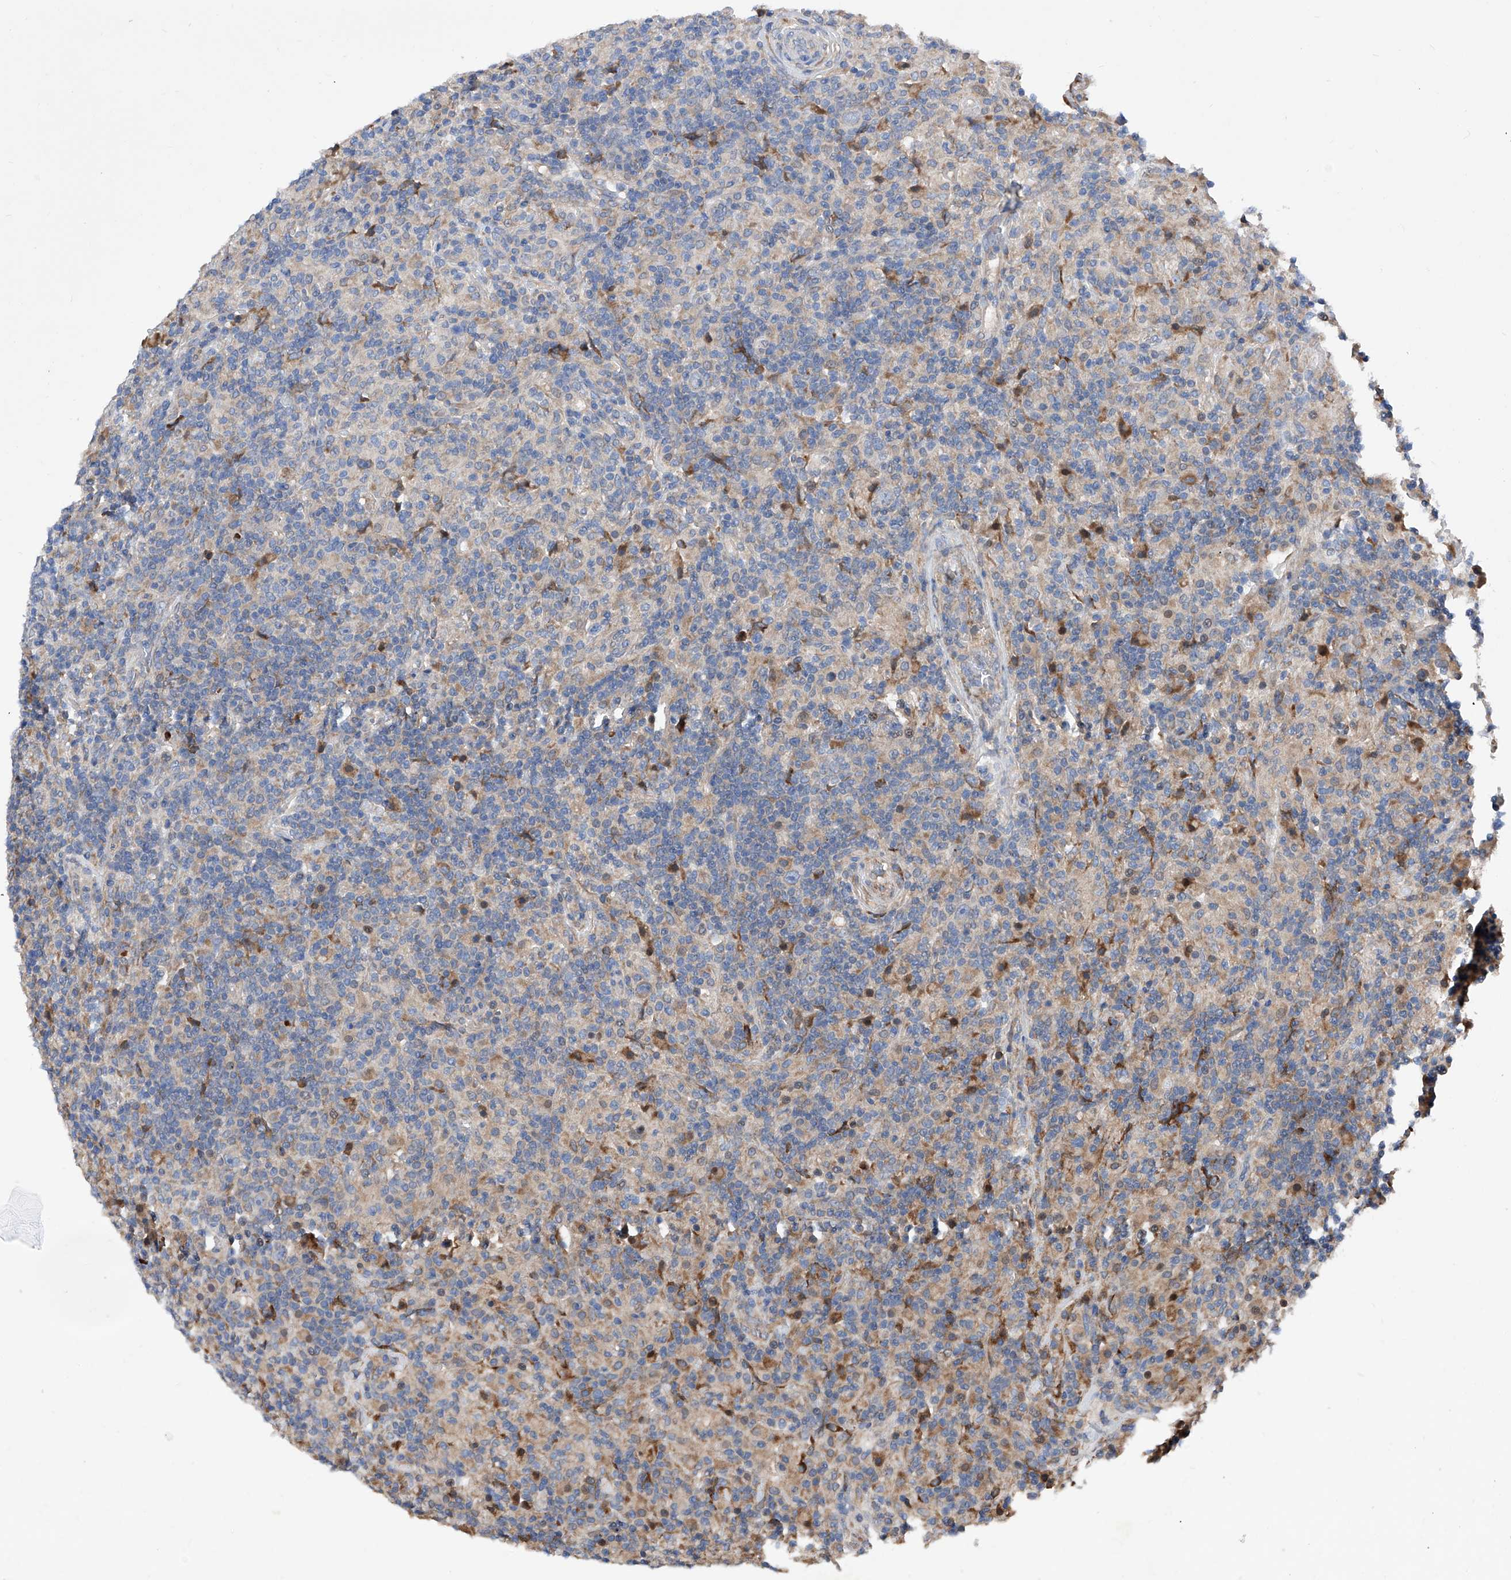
{"staining": {"intensity": "negative", "quantity": "none", "location": "none"}, "tissue": "lymphoma", "cell_type": "Tumor cells", "image_type": "cancer", "snomed": [{"axis": "morphology", "description": "Hodgkin's disease, NOS"}, {"axis": "topography", "description": "Lymph node"}], "caption": "DAB (3,3'-diaminobenzidine) immunohistochemical staining of lymphoma displays no significant positivity in tumor cells.", "gene": "INPP5B", "patient": {"sex": "male", "age": 70}}